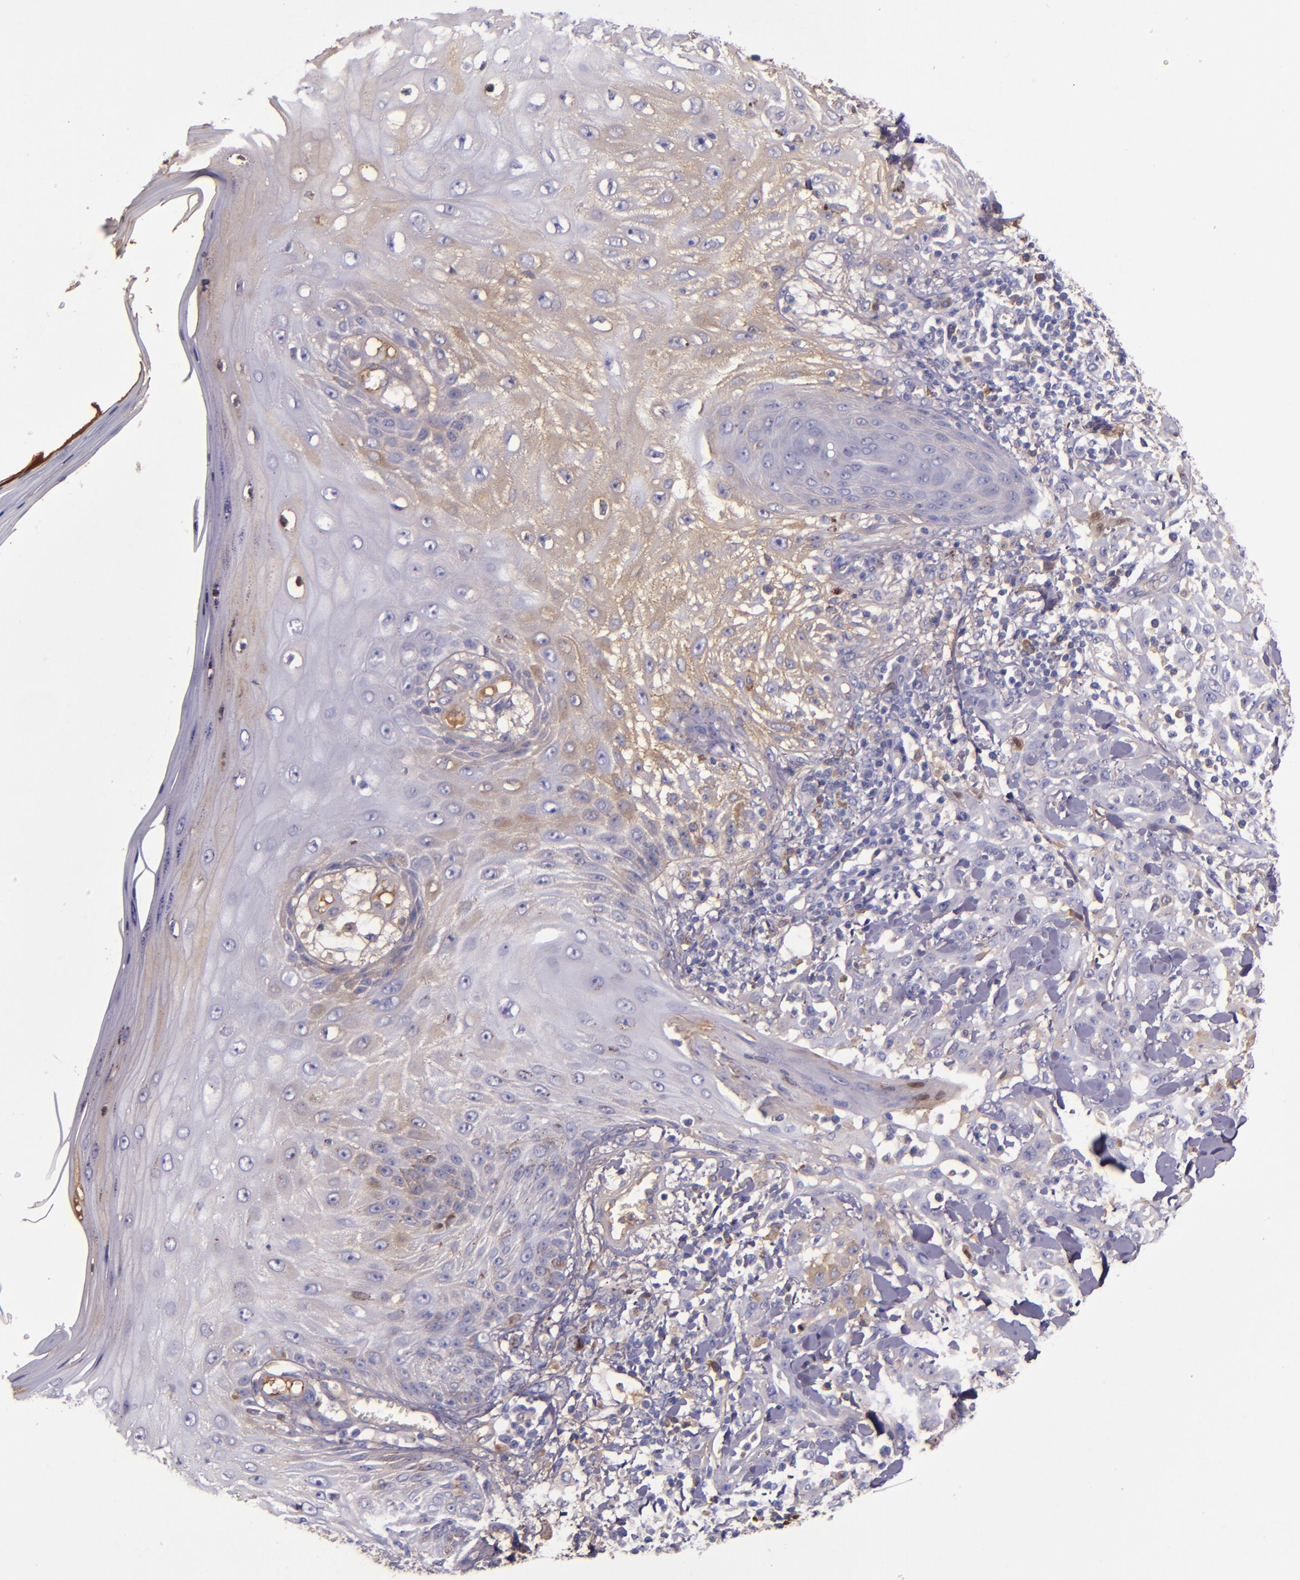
{"staining": {"intensity": "weak", "quantity": "25%-75%", "location": "cytoplasmic/membranous"}, "tissue": "skin cancer", "cell_type": "Tumor cells", "image_type": "cancer", "snomed": [{"axis": "morphology", "description": "Squamous cell carcinoma, NOS"}, {"axis": "topography", "description": "Skin"}], "caption": "Tumor cells exhibit low levels of weak cytoplasmic/membranous staining in about 25%-75% of cells in human squamous cell carcinoma (skin).", "gene": "CLEC3B", "patient": {"sex": "male", "age": 24}}